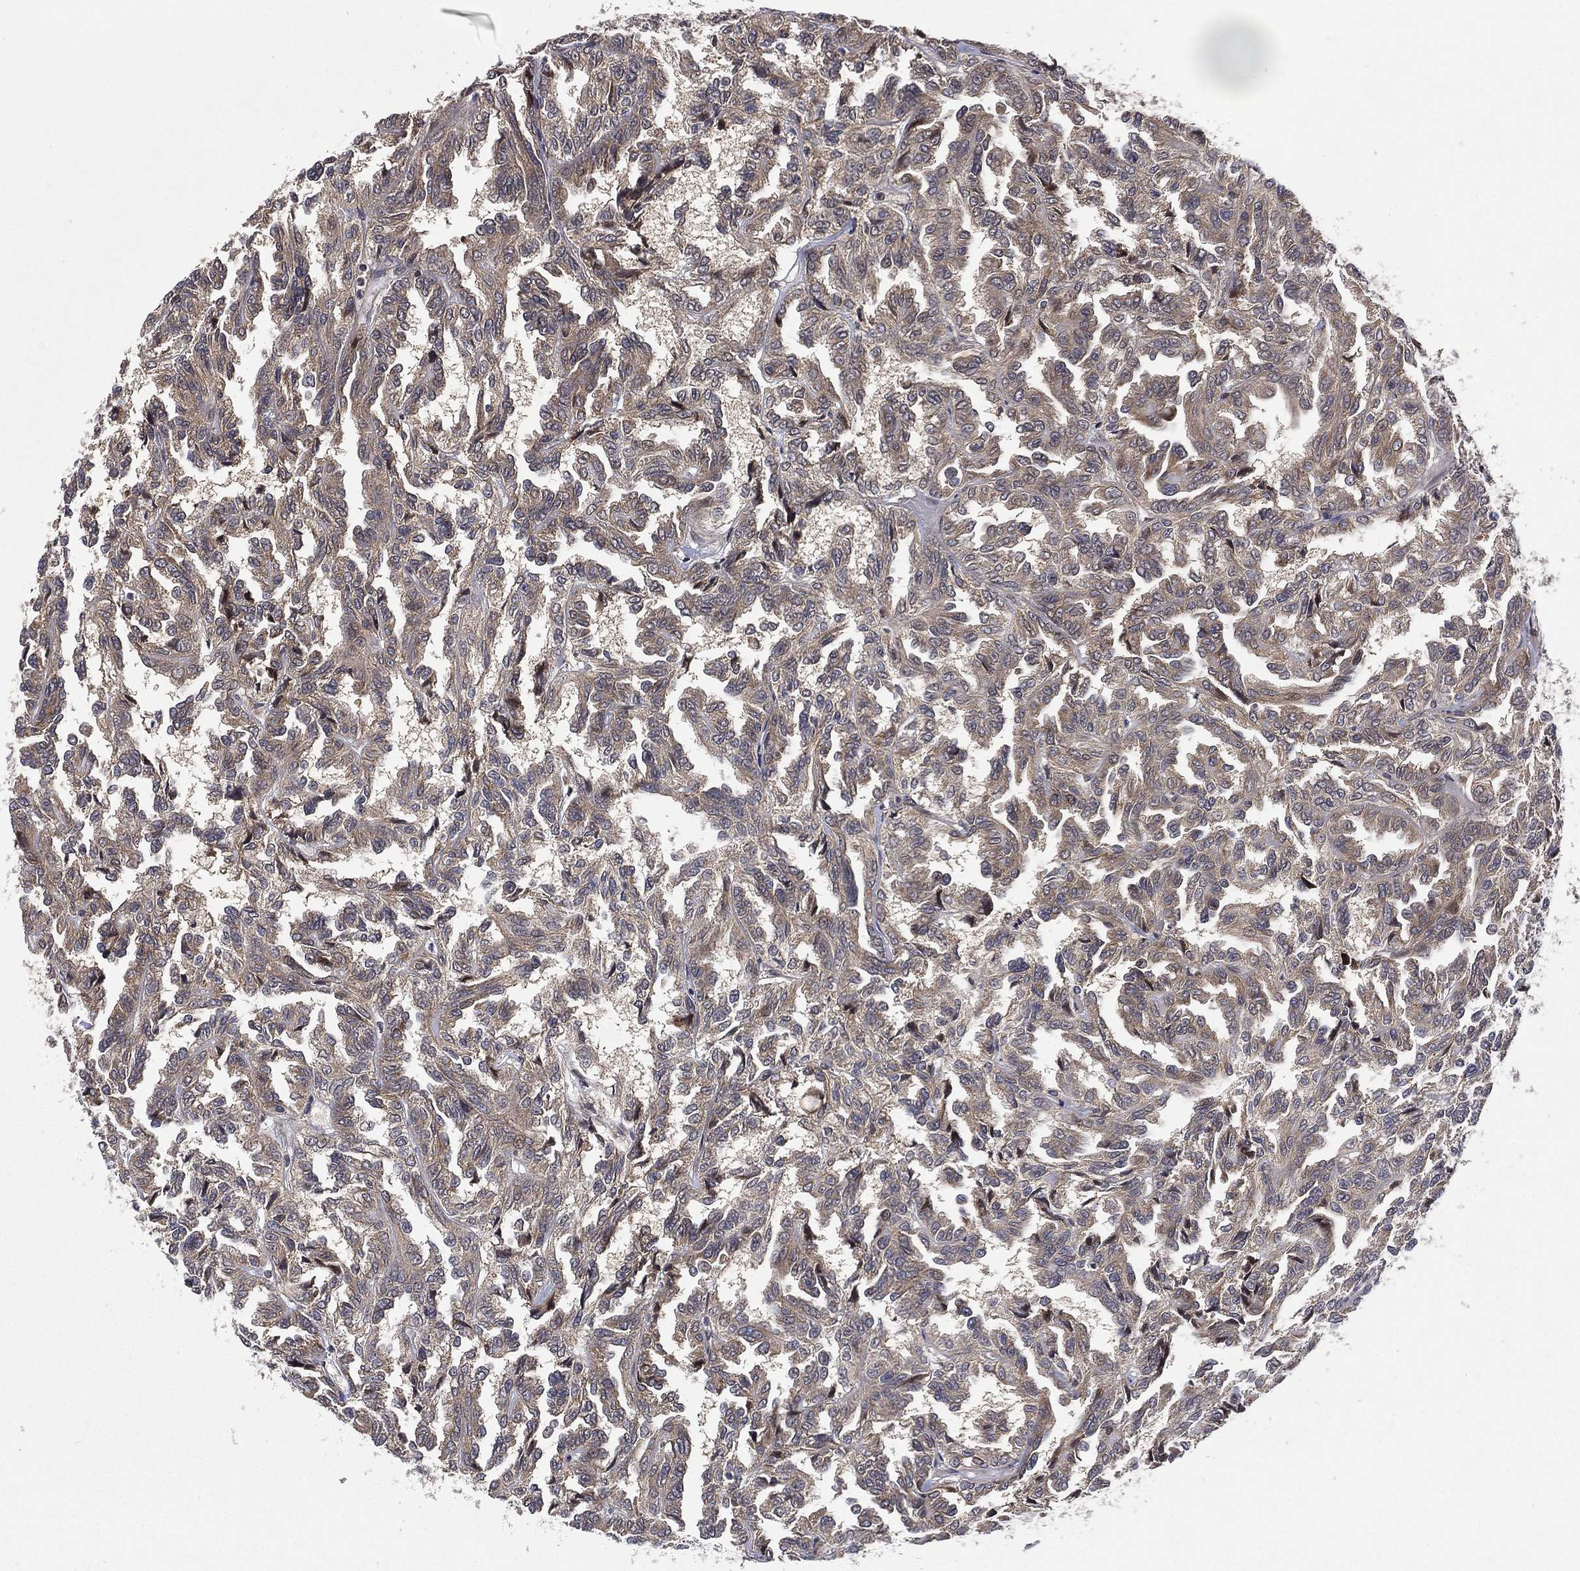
{"staining": {"intensity": "weak", "quantity": ">75%", "location": "cytoplasmic/membranous"}, "tissue": "renal cancer", "cell_type": "Tumor cells", "image_type": "cancer", "snomed": [{"axis": "morphology", "description": "Adenocarcinoma, NOS"}, {"axis": "topography", "description": "Kidney"}], "caption": "Immunohistochemistry (IHC) of human renal adenocarcinoma shows low levels of weak cytoplasmic/membranous staining in about >75% of tumor cells.", "gene": "RAB11FIP4", "patient": {"sex": "male", "age": 79}}